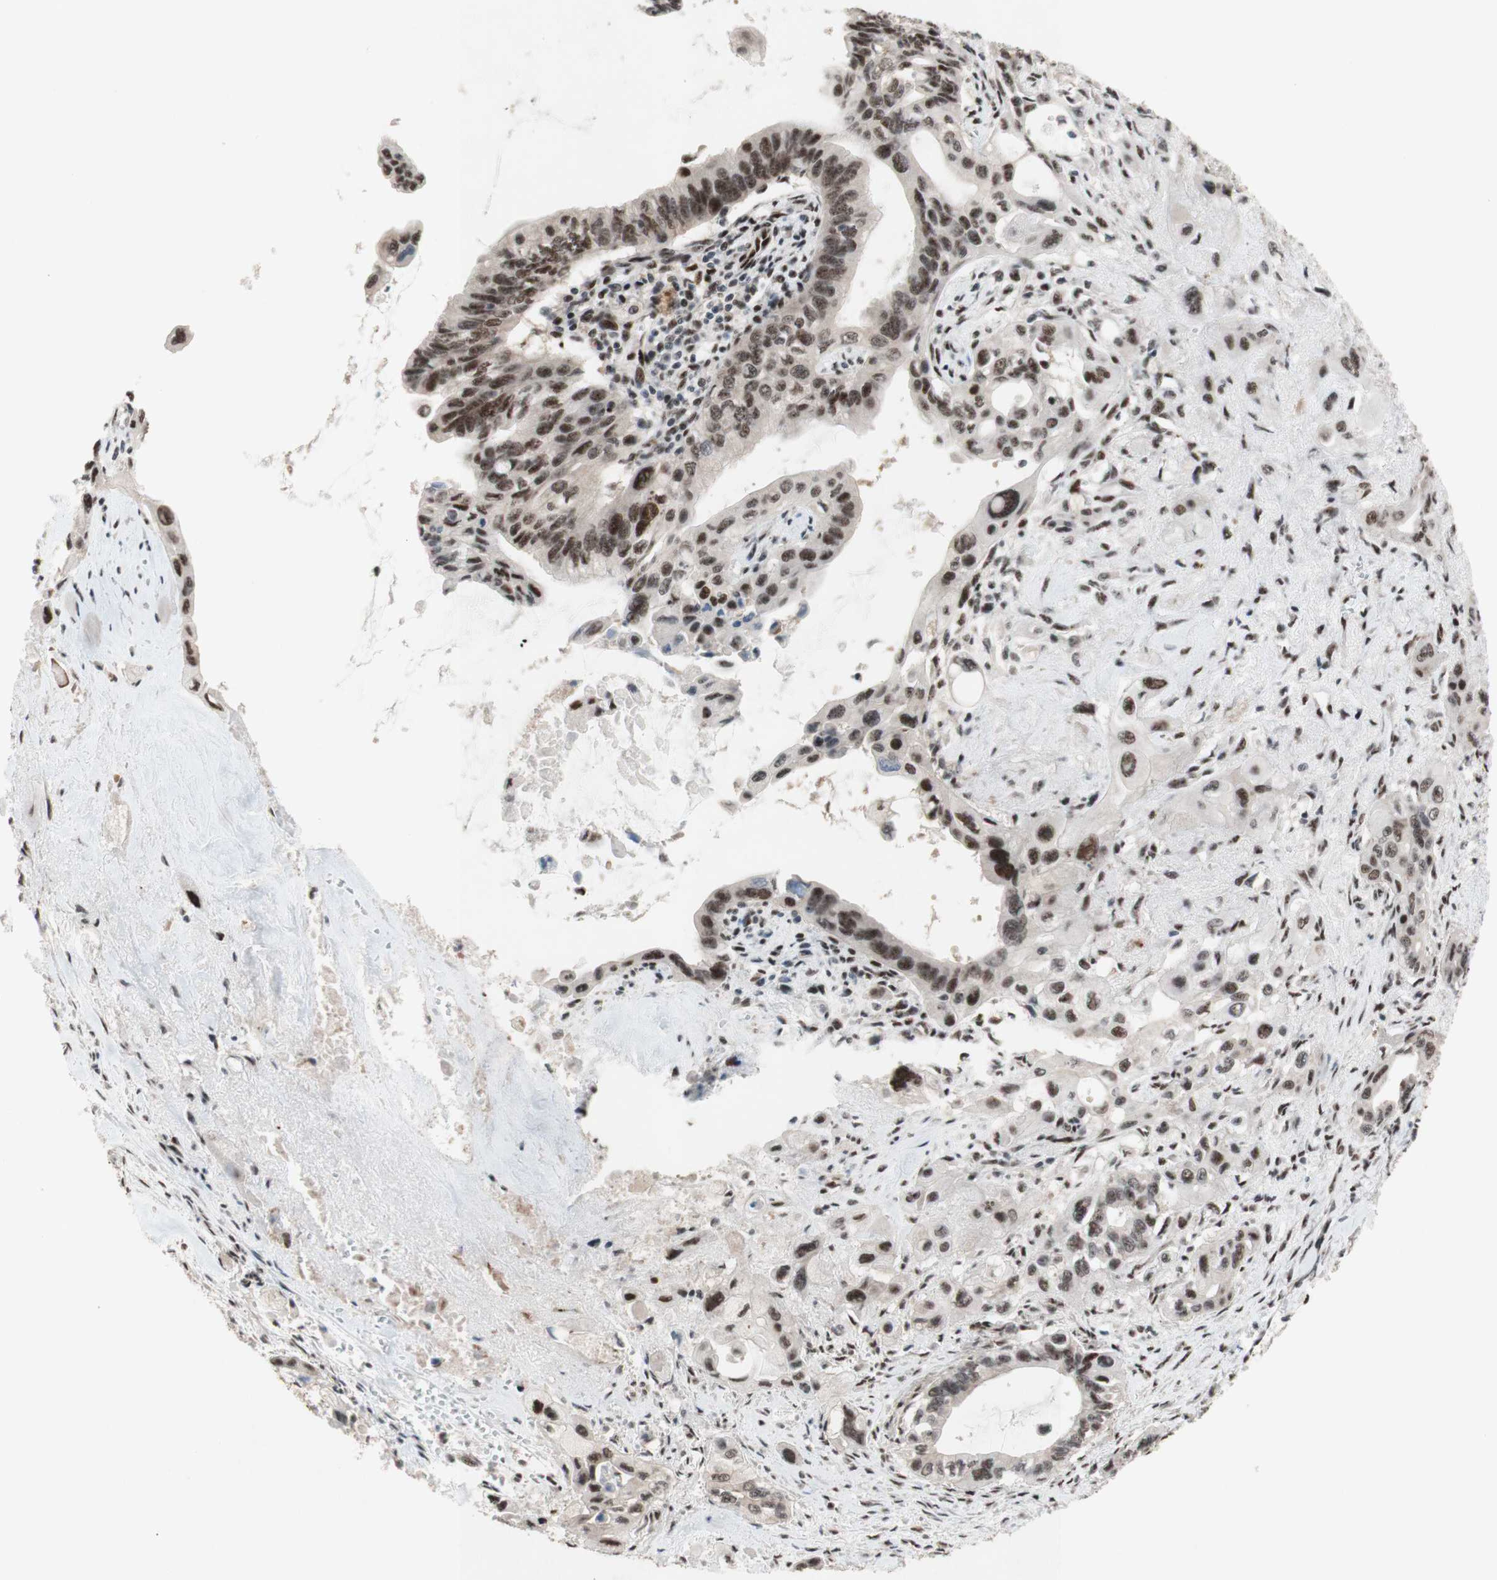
{"staining": {"intensity": "moderate", "quantity": ">75%", "location": "nuclear"}, "tissue": "pancreatic cancer", "cell_type": "Tumor cells", "image_type": "cancer", "snomed": [{"axis": "morphology", "description": "Adenocarcinoma, NOS"}, {"axis": "topography", "description": "Pancreas"}], "caption": "Immunohistochemistry (IHC) image of neoplastic tissue: pancreatic cancer stained using immunohistochemistry (IHC) displays medium levels of moderate protein expression localized specifically in the nuclear of tumor cells, appearing as a nuclear brown color.", "gene": "TLE1", "patient": {"sex": "male", "age": 73}}